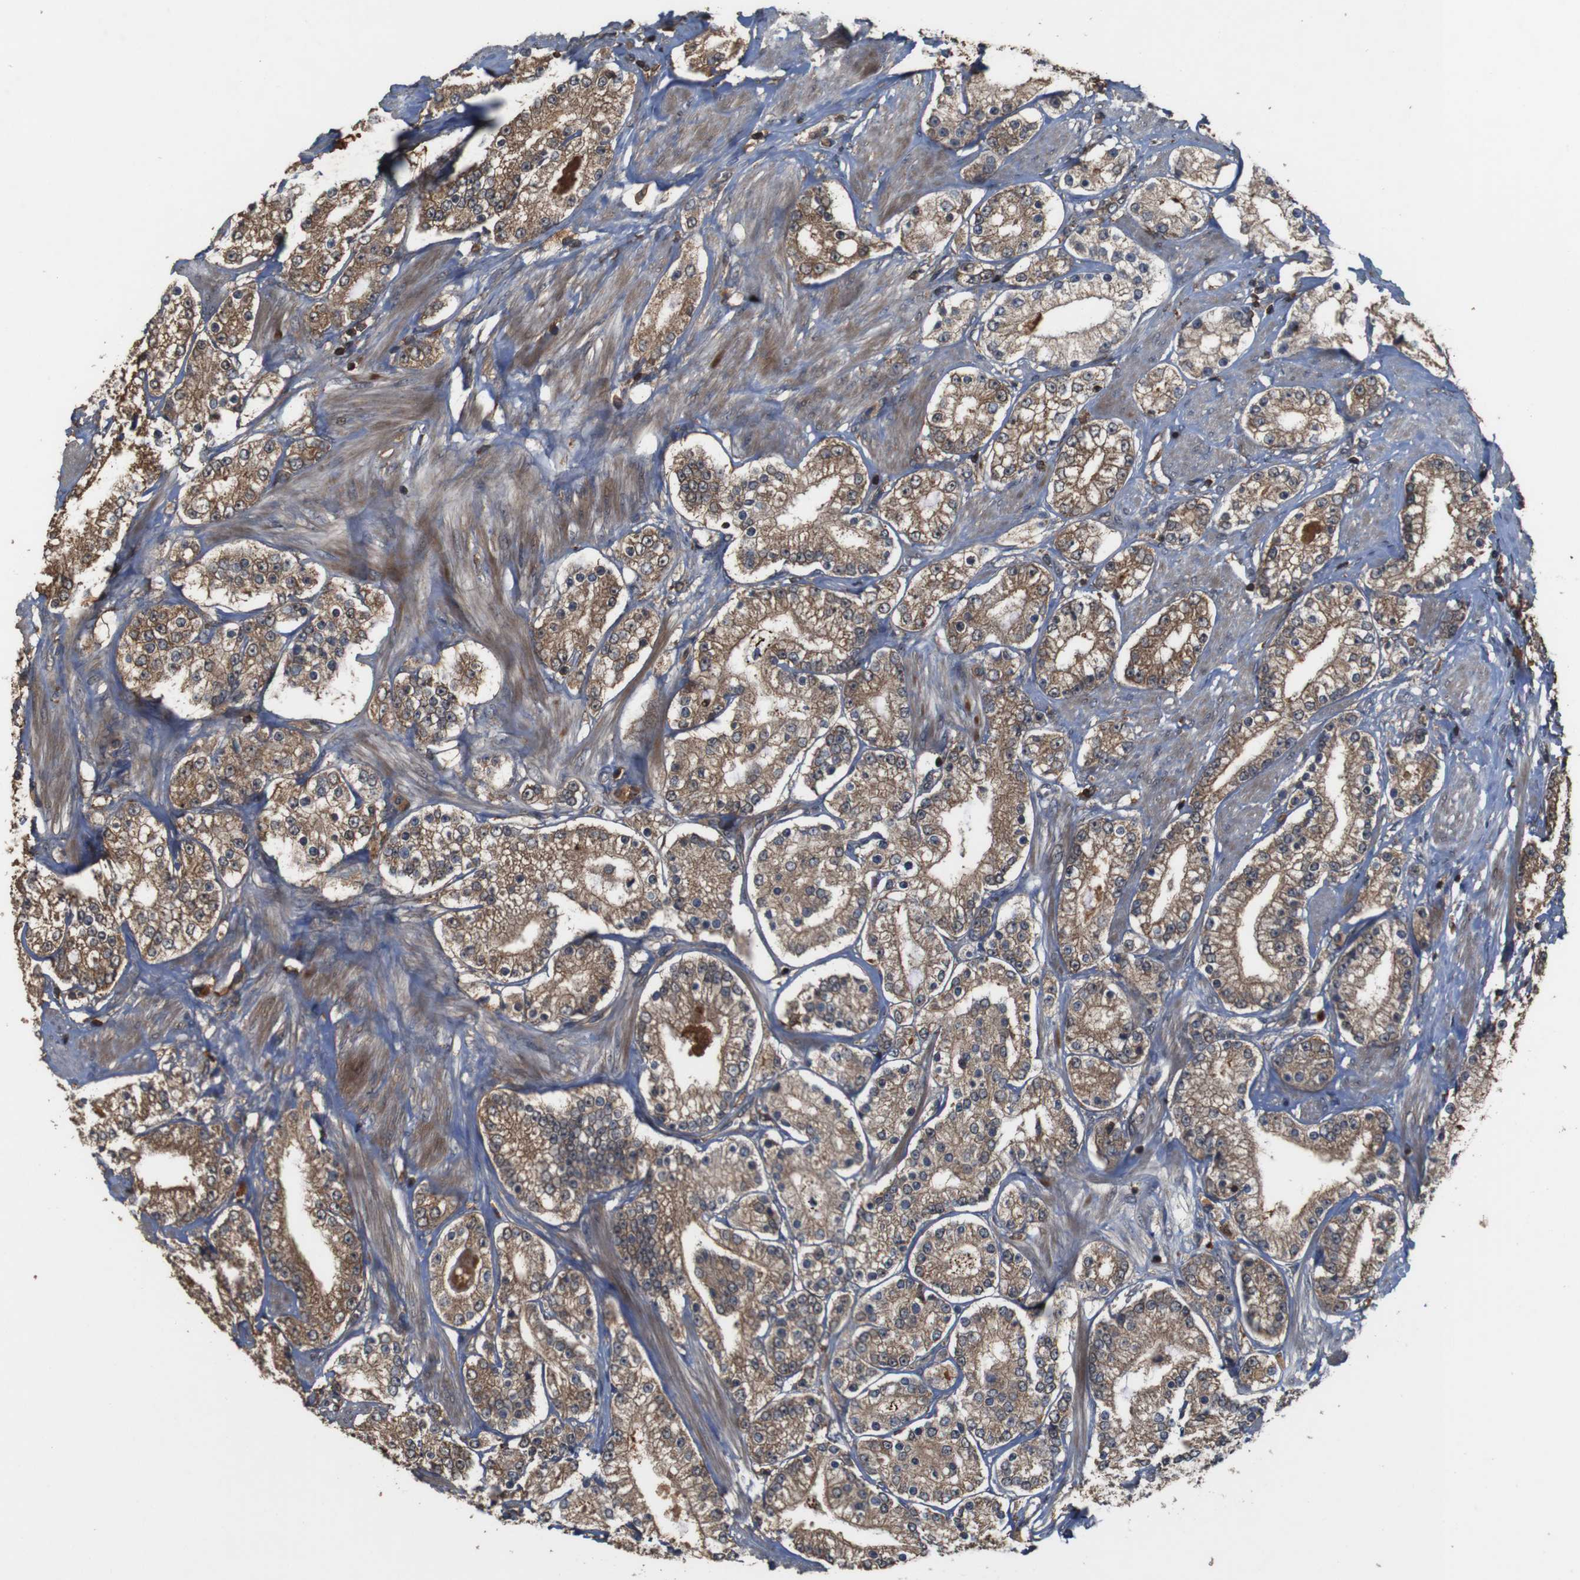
{"staining": {"intensity": "moderate", "quantity": ">75%", "location": "cytoplasmic/membranous"}, "tissue": "prostate cancer", "cell_type": "Tumor cells", "image_type": "cancer", "snomed": [{"axis": "morphology", "description": "Adenocarcinoma, Low grade"}, {"axis": "topography", "description": "Prostate"}], "caption": "Protein analysis of prostate adenocarcinoma (low-grade) tissue reveals moderate cytoplasmic/membranous staining in approximately >75% of tumor cells.", "gene": "BAG4", "patient": {"sex": "male", "age": 63}}